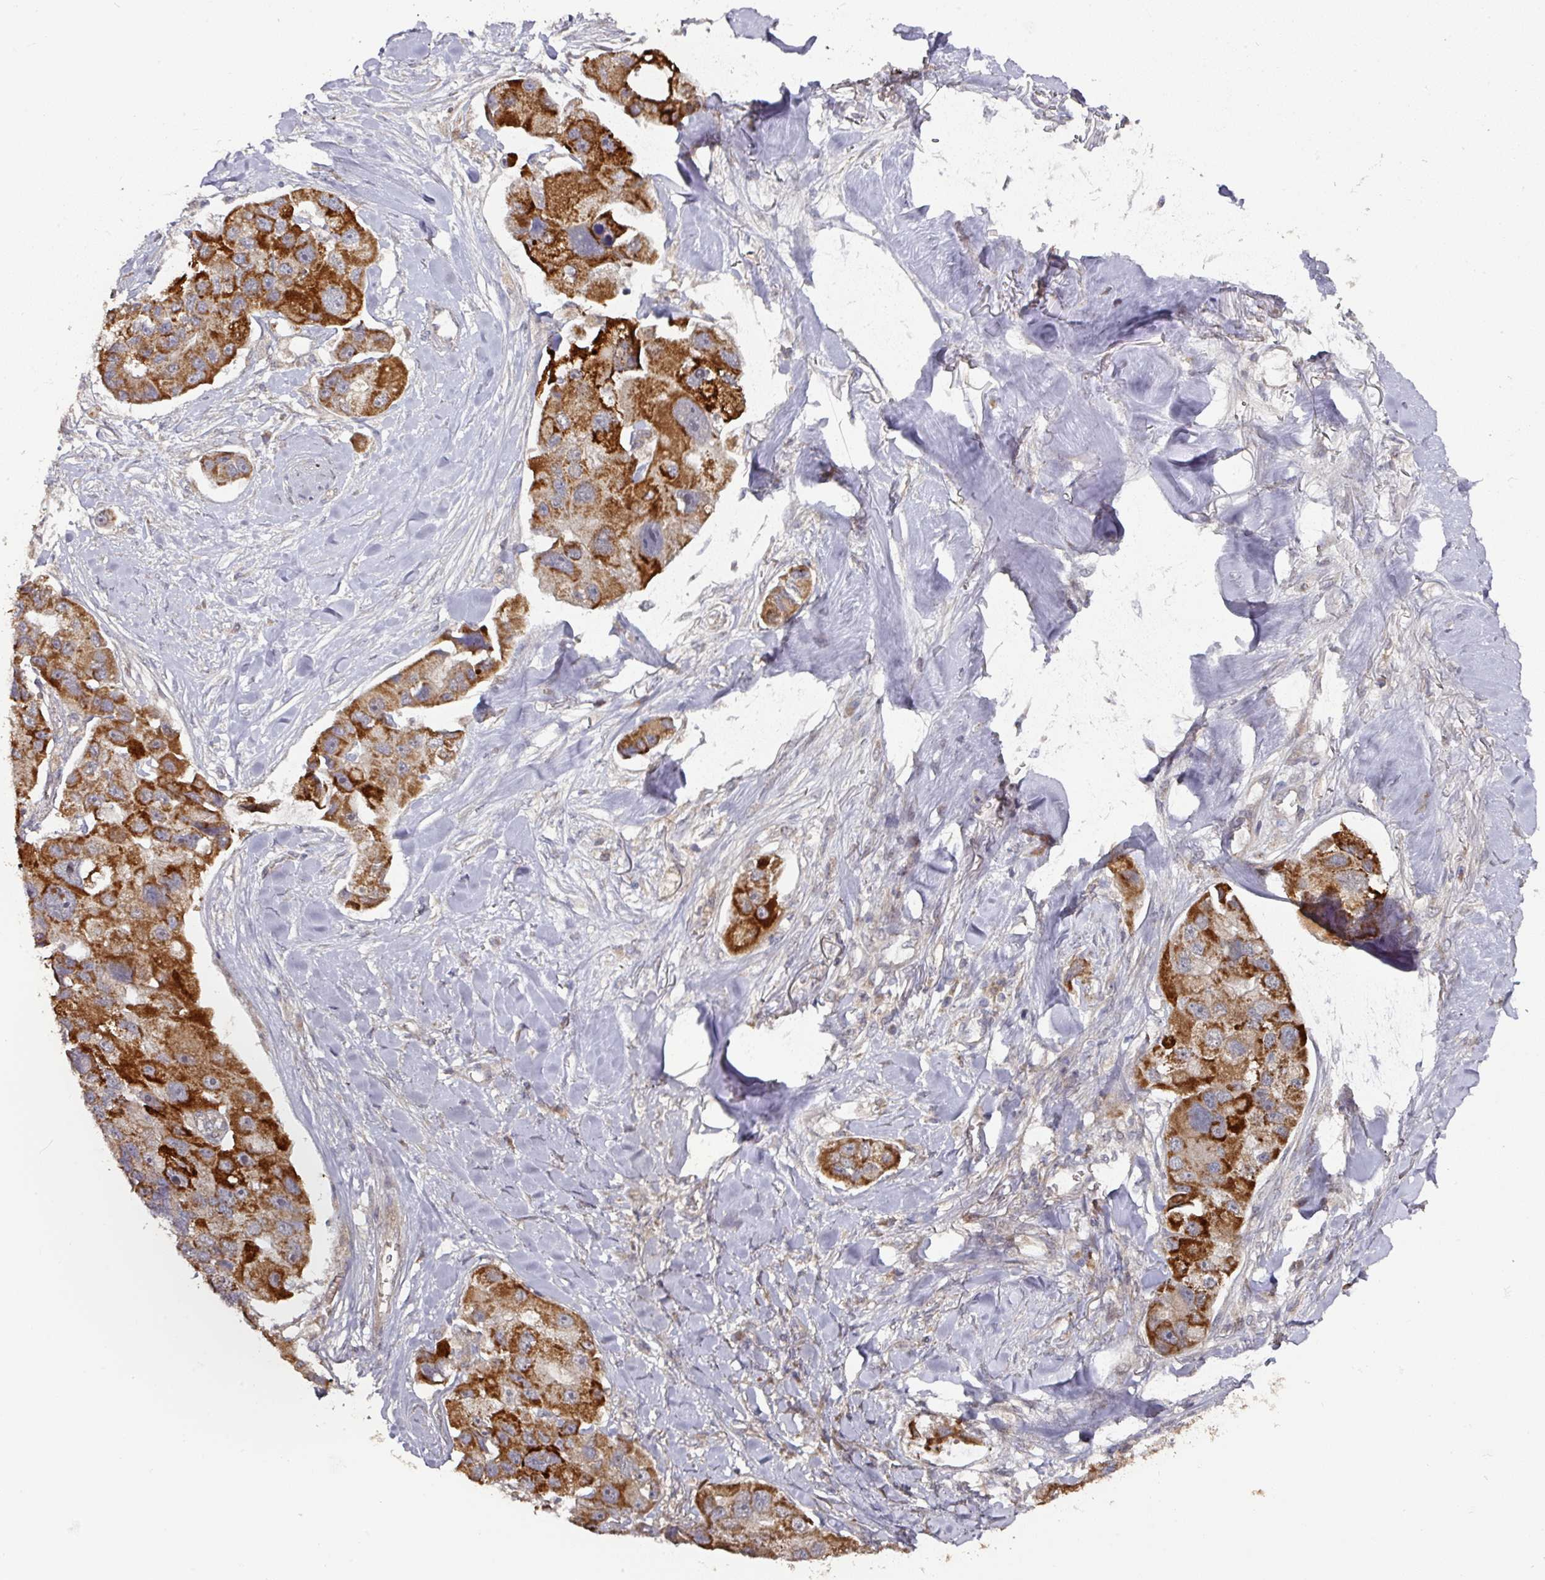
{"staining": {"intensity": "strong", "quantity": ">75%", "location": "cytoplasmic/membranous"}, "tissue": "lung cancer", "cell_type": "Tumor cells", "image_type": "cancer", "snomed": [{"axis": "morphology", "description": "Adenocarcinoma, NOS"}, {"axis": "topography", "description": "Lung"}], "caption": "Immunohistochemical staining of human lung cancer reveals high levels of strong cytoplasmic/membranous protein expression in about >75% of tumor cells. (IHC, brightfield microscopy, high magnification).", "gene": "DNAJC7", "patient": {"sex": "female", "age": 54}}